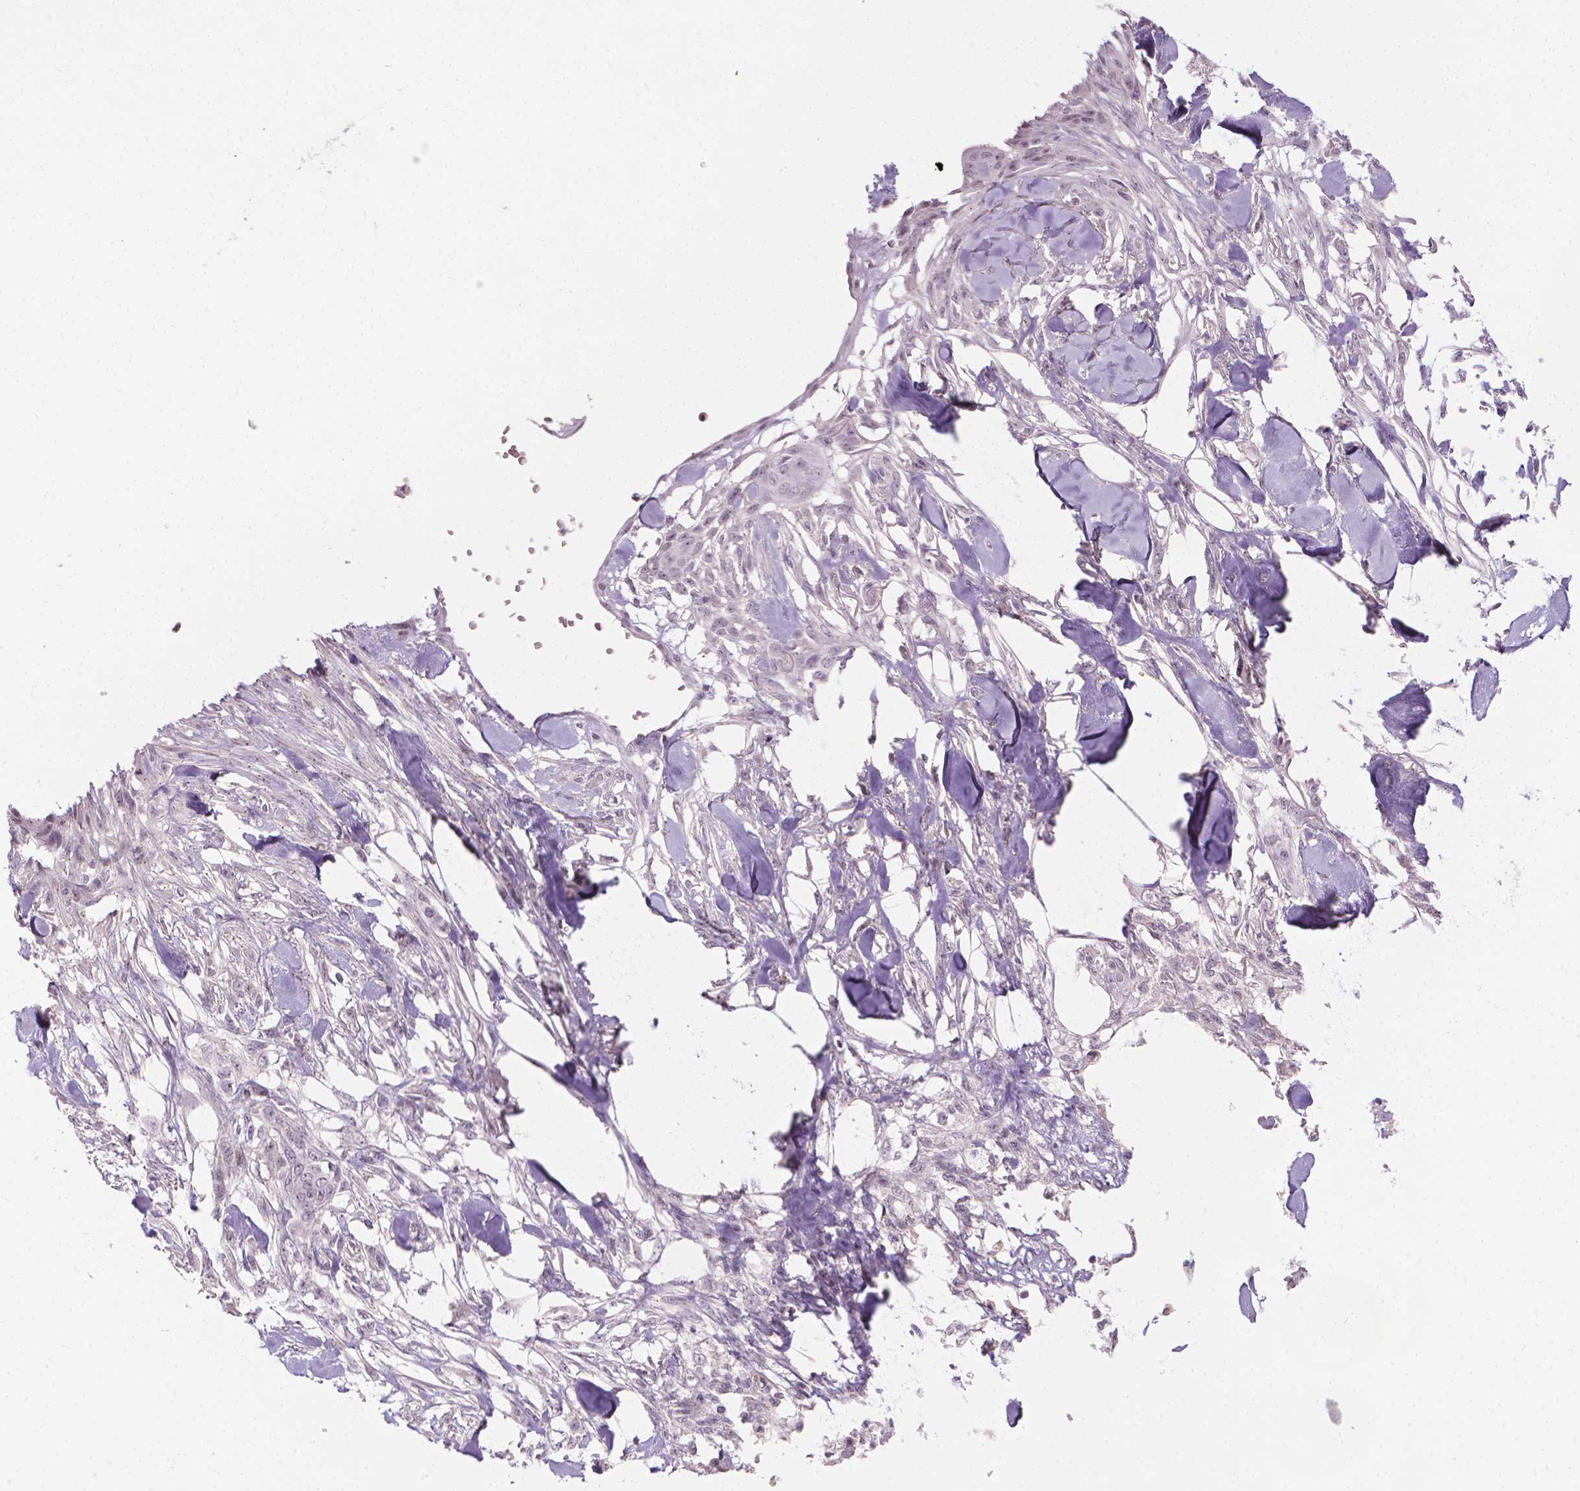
{"staining": {"intensity": "weak", "quantity": "<25%", "location": "nuclear"}, "tissue": "skin cancer", "cell_type": "Tumor cells", "image_type": "cancer", "snomed": [{"axis": "morphology", "description": "Squamous cell carcinoma, NOS"}, {"axis": "topography", "description": "Skin"}], "caption": "DAB (3,3'-diaminobenzidine) immunohistochemical staining of skin squamous cell carcinoma reveals no significant staining in tumor cells.", "gene": "NCAN", "patient": {"sex": "male", "age": 79}}